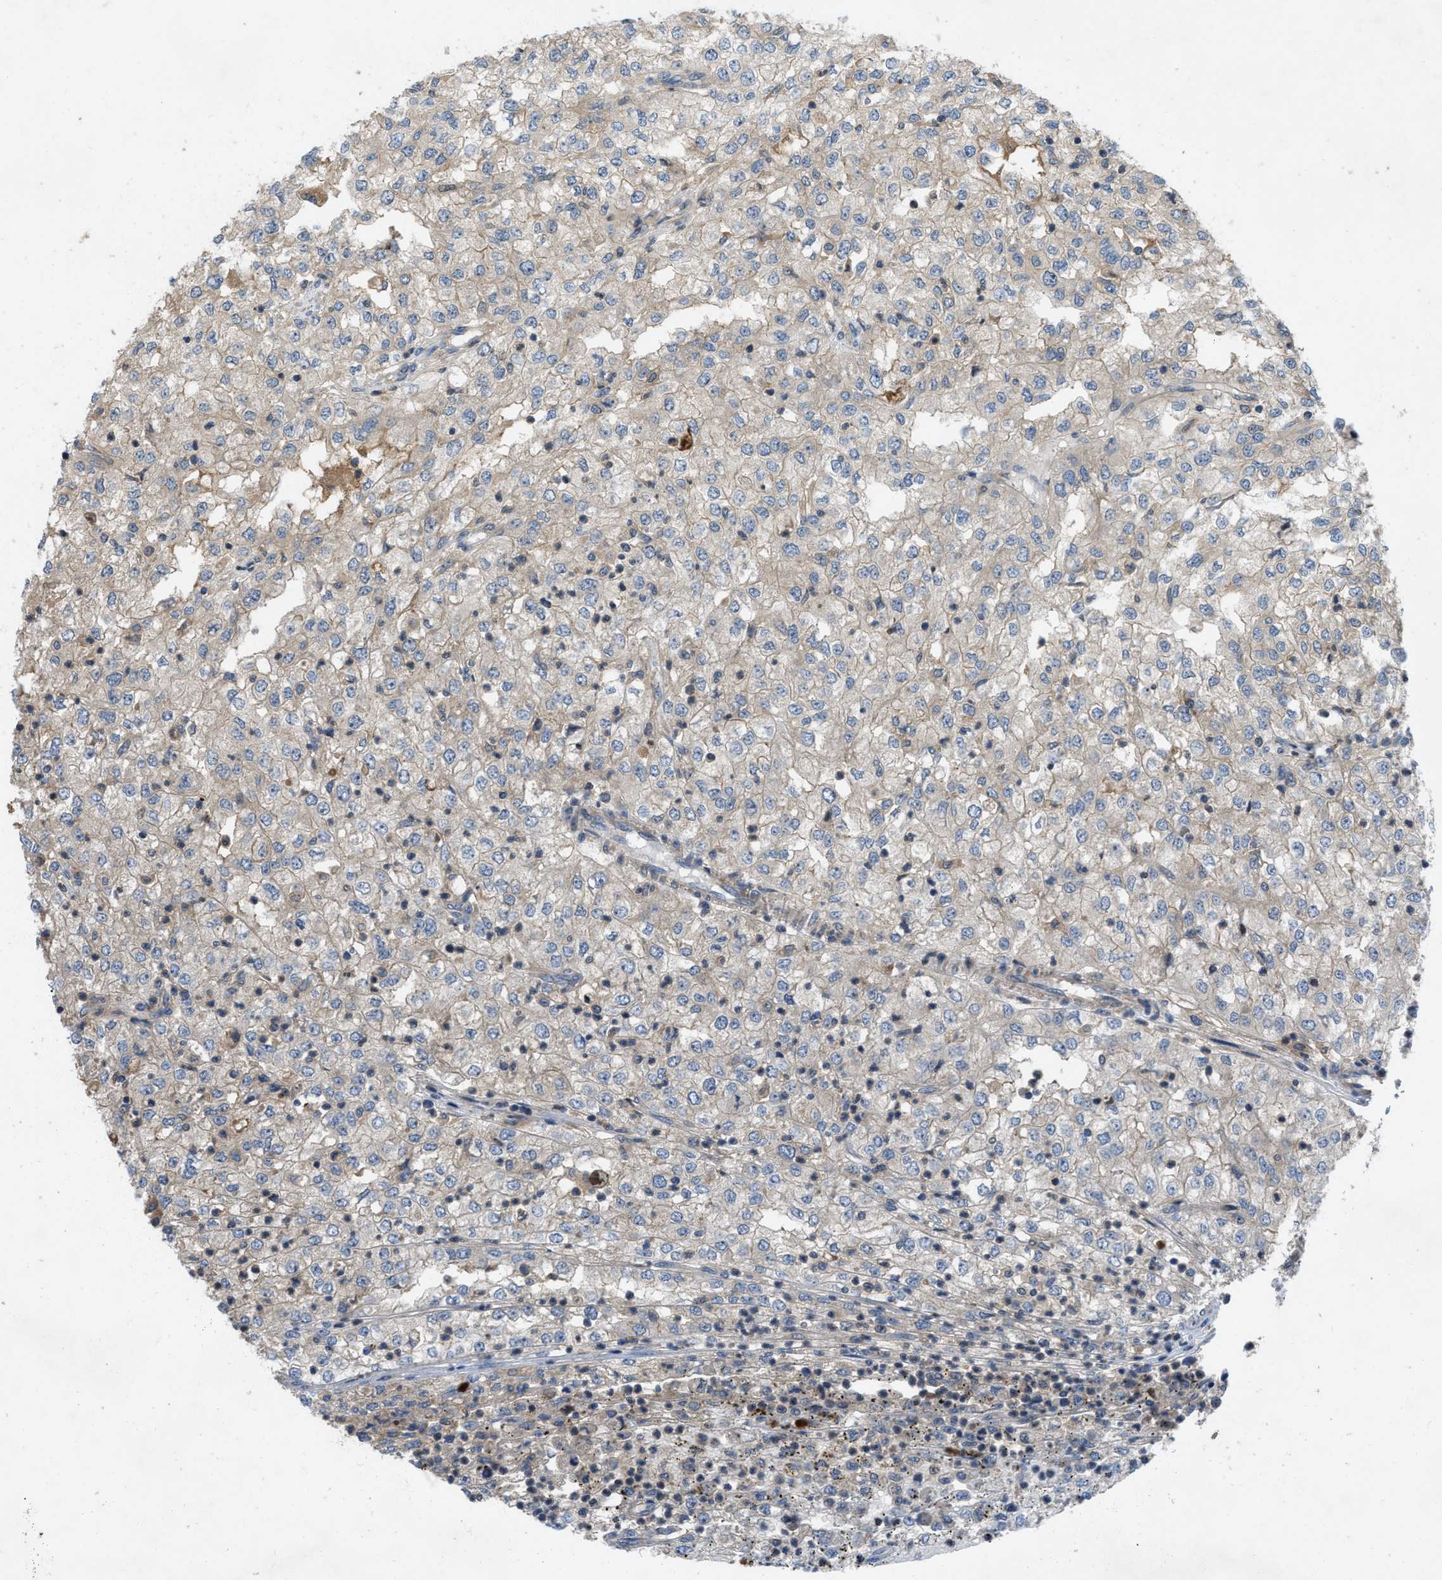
{"staining": {"intensity": "weak", "quantity": "<25%", "location": "cytoplasmic/membranous"}, "tissue": "renal cancer", "cell_type": "Tumor cells", "image_type": "cancer", "snomed": [{"axis": "morphology", "description": "Adenocarcinoma, NOS"}, {"axis": "topography", "description": "Kidney"}], "caption": "Immunohistochemical staining of renal adenocarcinoma exhibits no significant positivity in tumor cells.", "gene": "GPR31", "patient": {"sex": "female", "age": 54}}